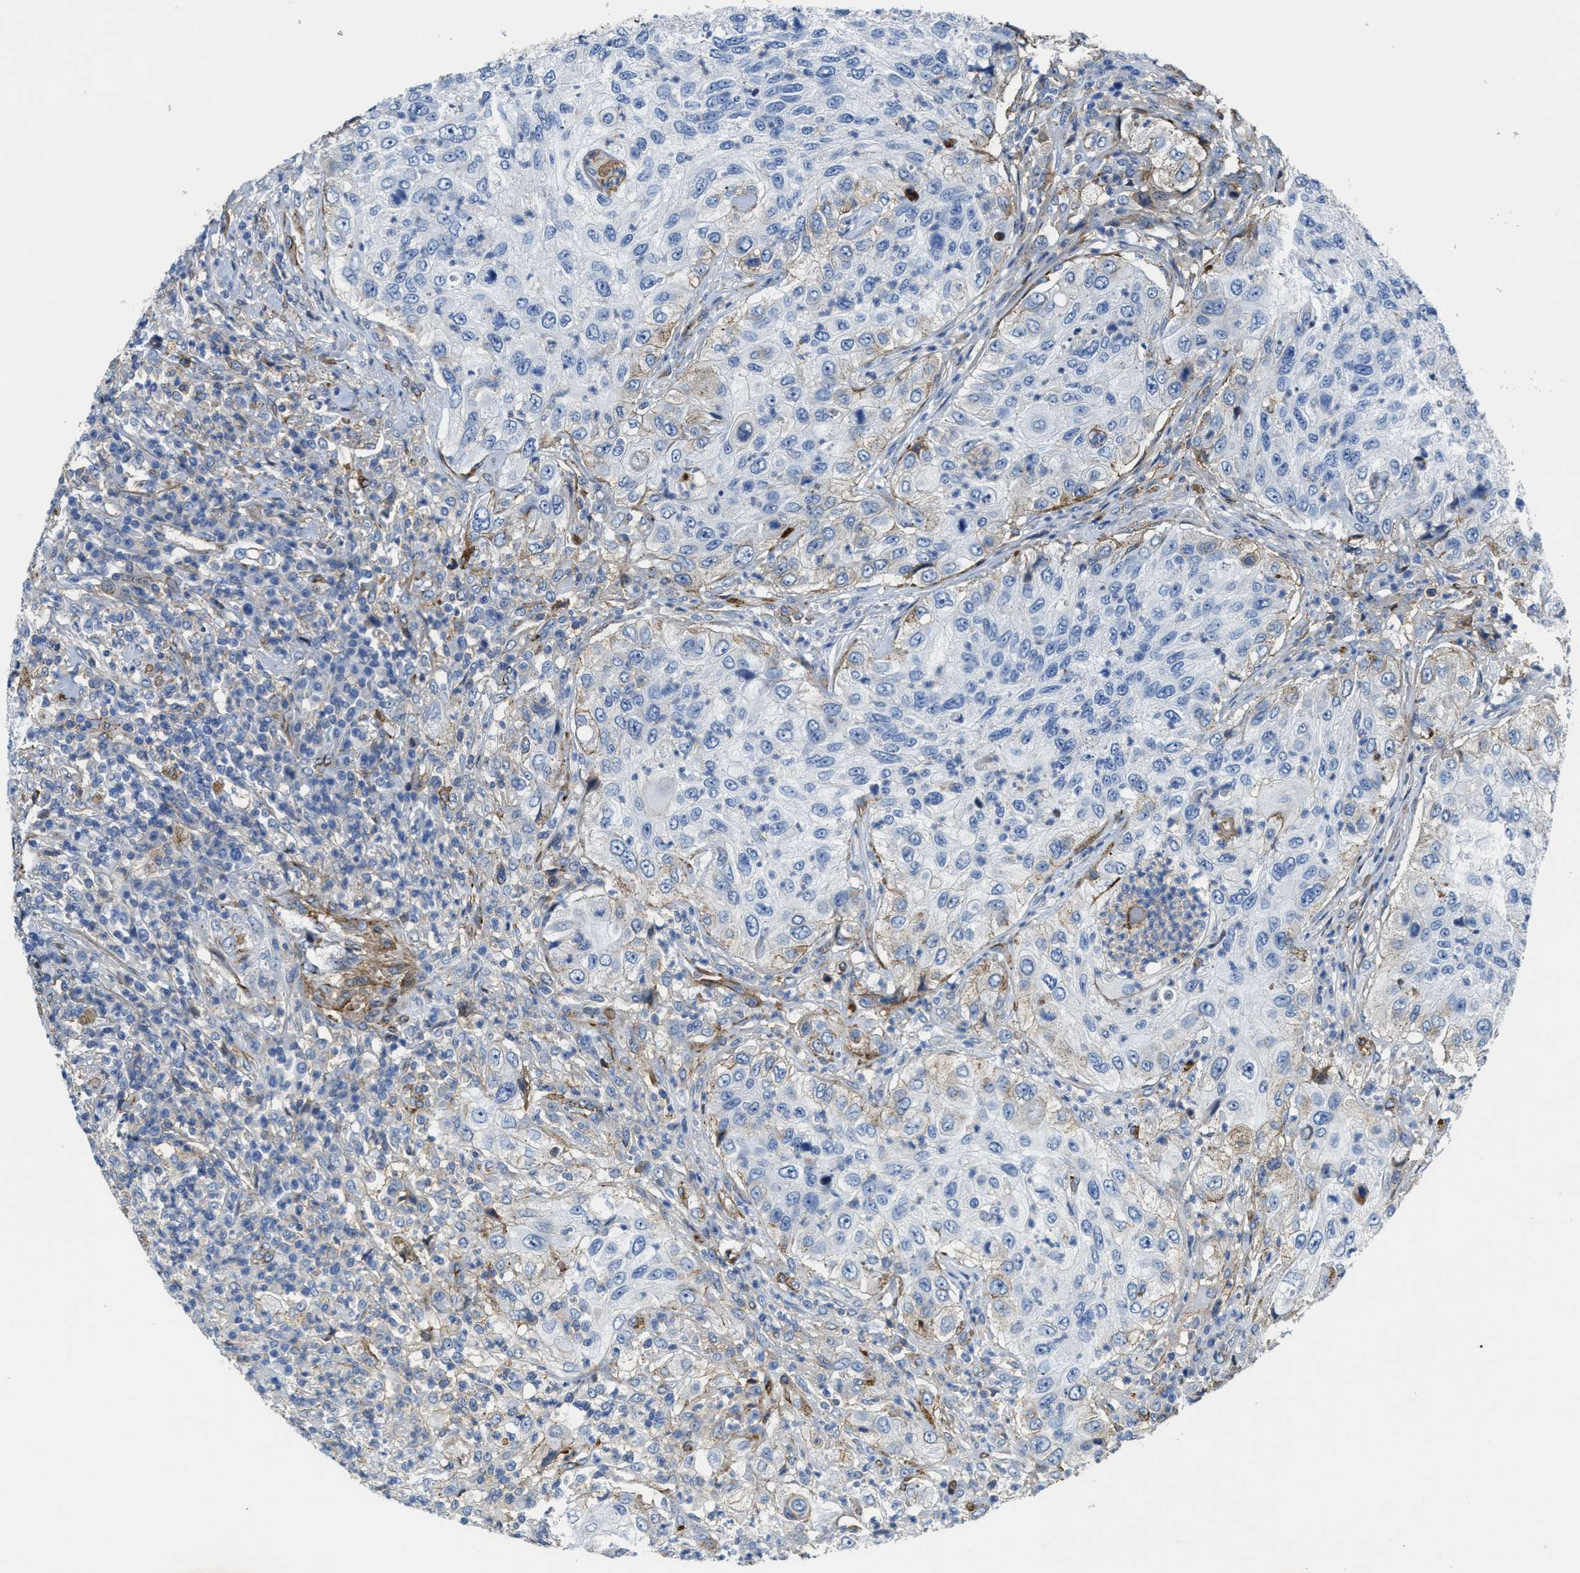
{"staining": {"intensity": "negative", "quantity": "none", "location": "none"}, "tissue": "urothelial cancer", "cell_type": "Tumor cells", "image_type": "cancer", "snomed": [{"axis": "morphology", "description": "Urothelial carcinoma, High grade"}, {"axis": "topography", "description": "Urinary bladder"}], "caption": "This image is of high-grade urothelial carcinoma stained with immunohistochemistry (IHC) to label a protein in brown with the nuclei are counter-stained blue. There is no staining in tumor cells.", "gene": "NAB1", "patient": {"sex": "female", "age": 60}}